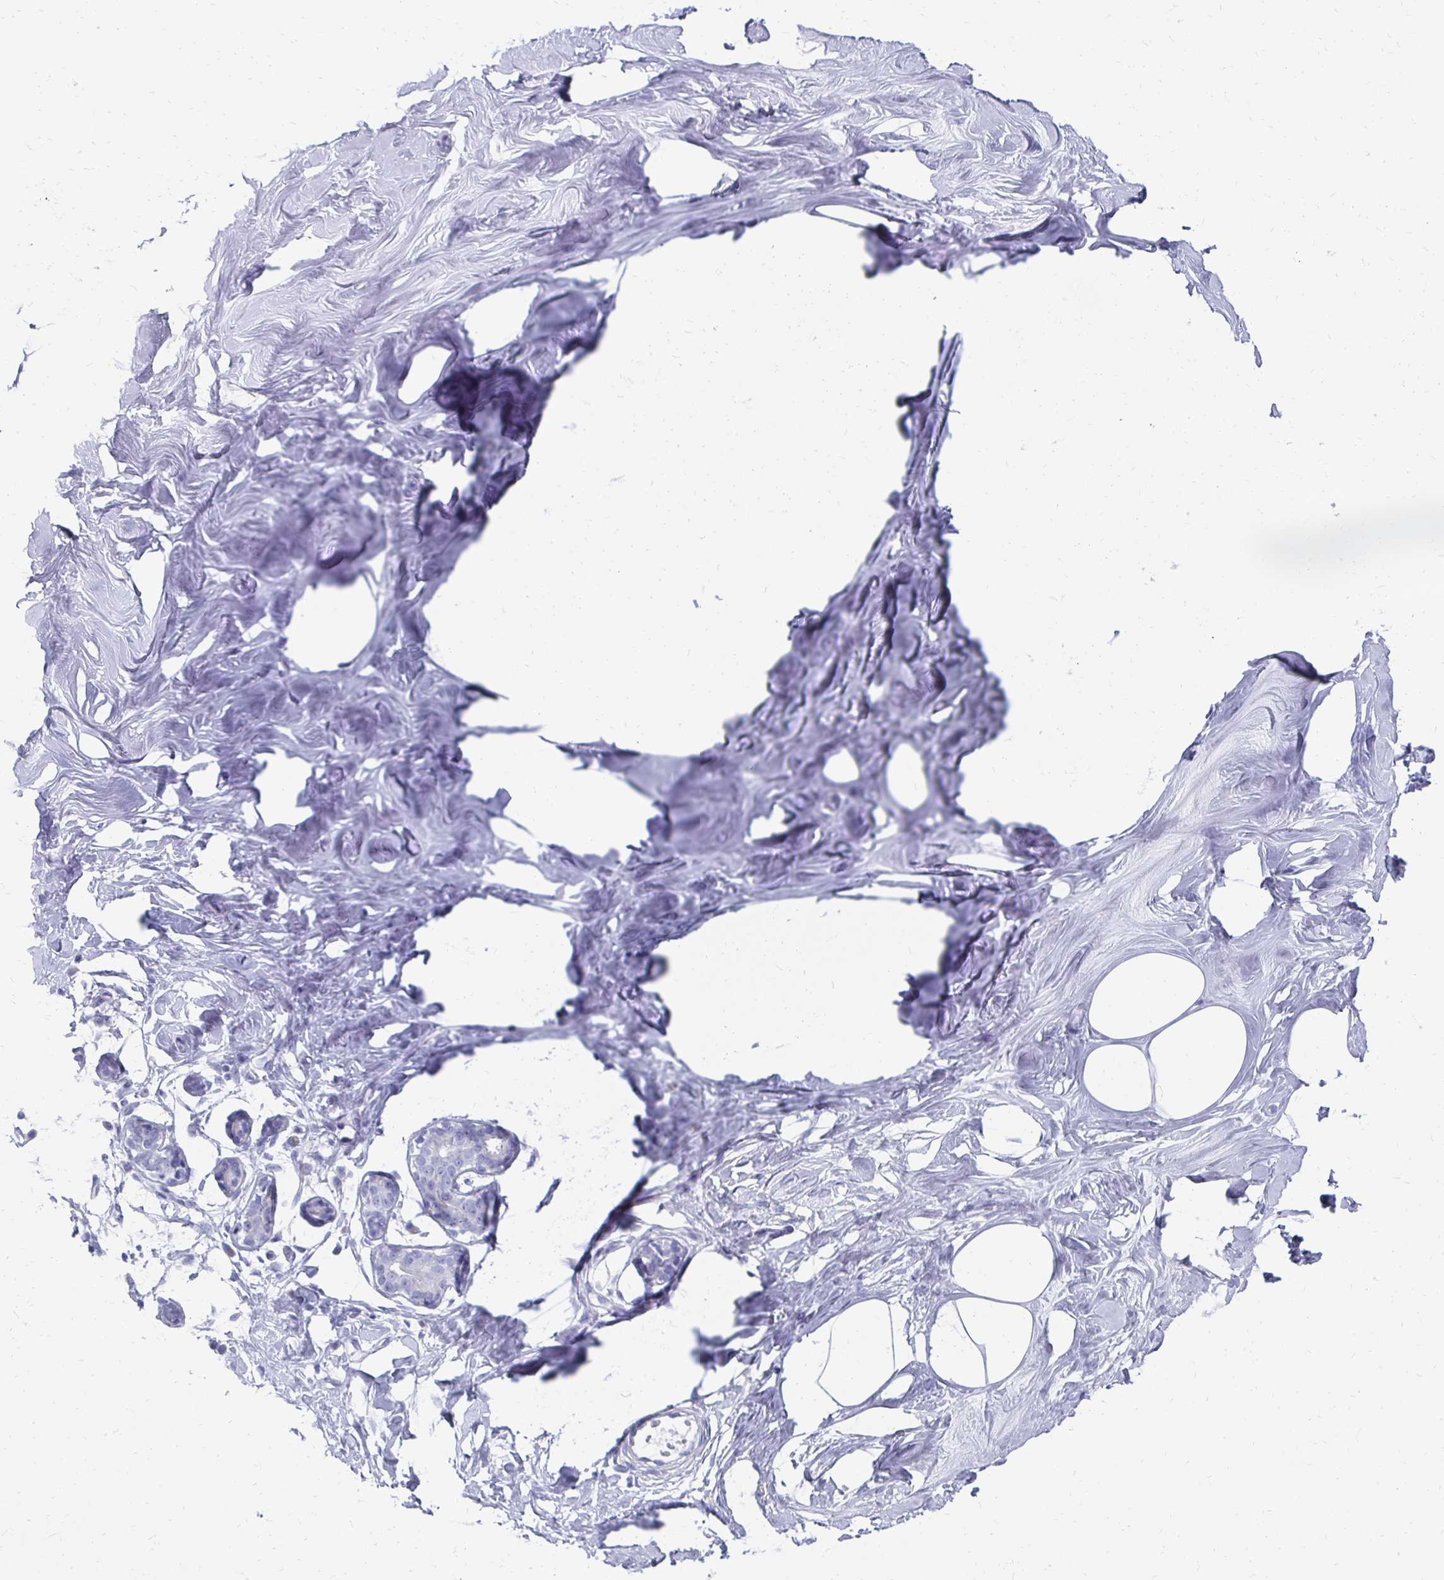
{"staining": {"intensity": "negative", "quantity": "none", "location": "none"}, "tissue": "breast", "cell_type": "Adipocytes", "image_type": "normal", "snomed": [{"axis": "morphology", "description": "Normal tissue, NOS"}, {"axis": "topography", "description": "Breast"}], "caption": "Immunohistochemistry micrograph of normal breast: breast stained with DAB (3,3'-diaminobenzidine) reveals no significant protein expression in adipocytes.", "gene": "SYCP3", "patient": {"sex": "female", "age": 27}}